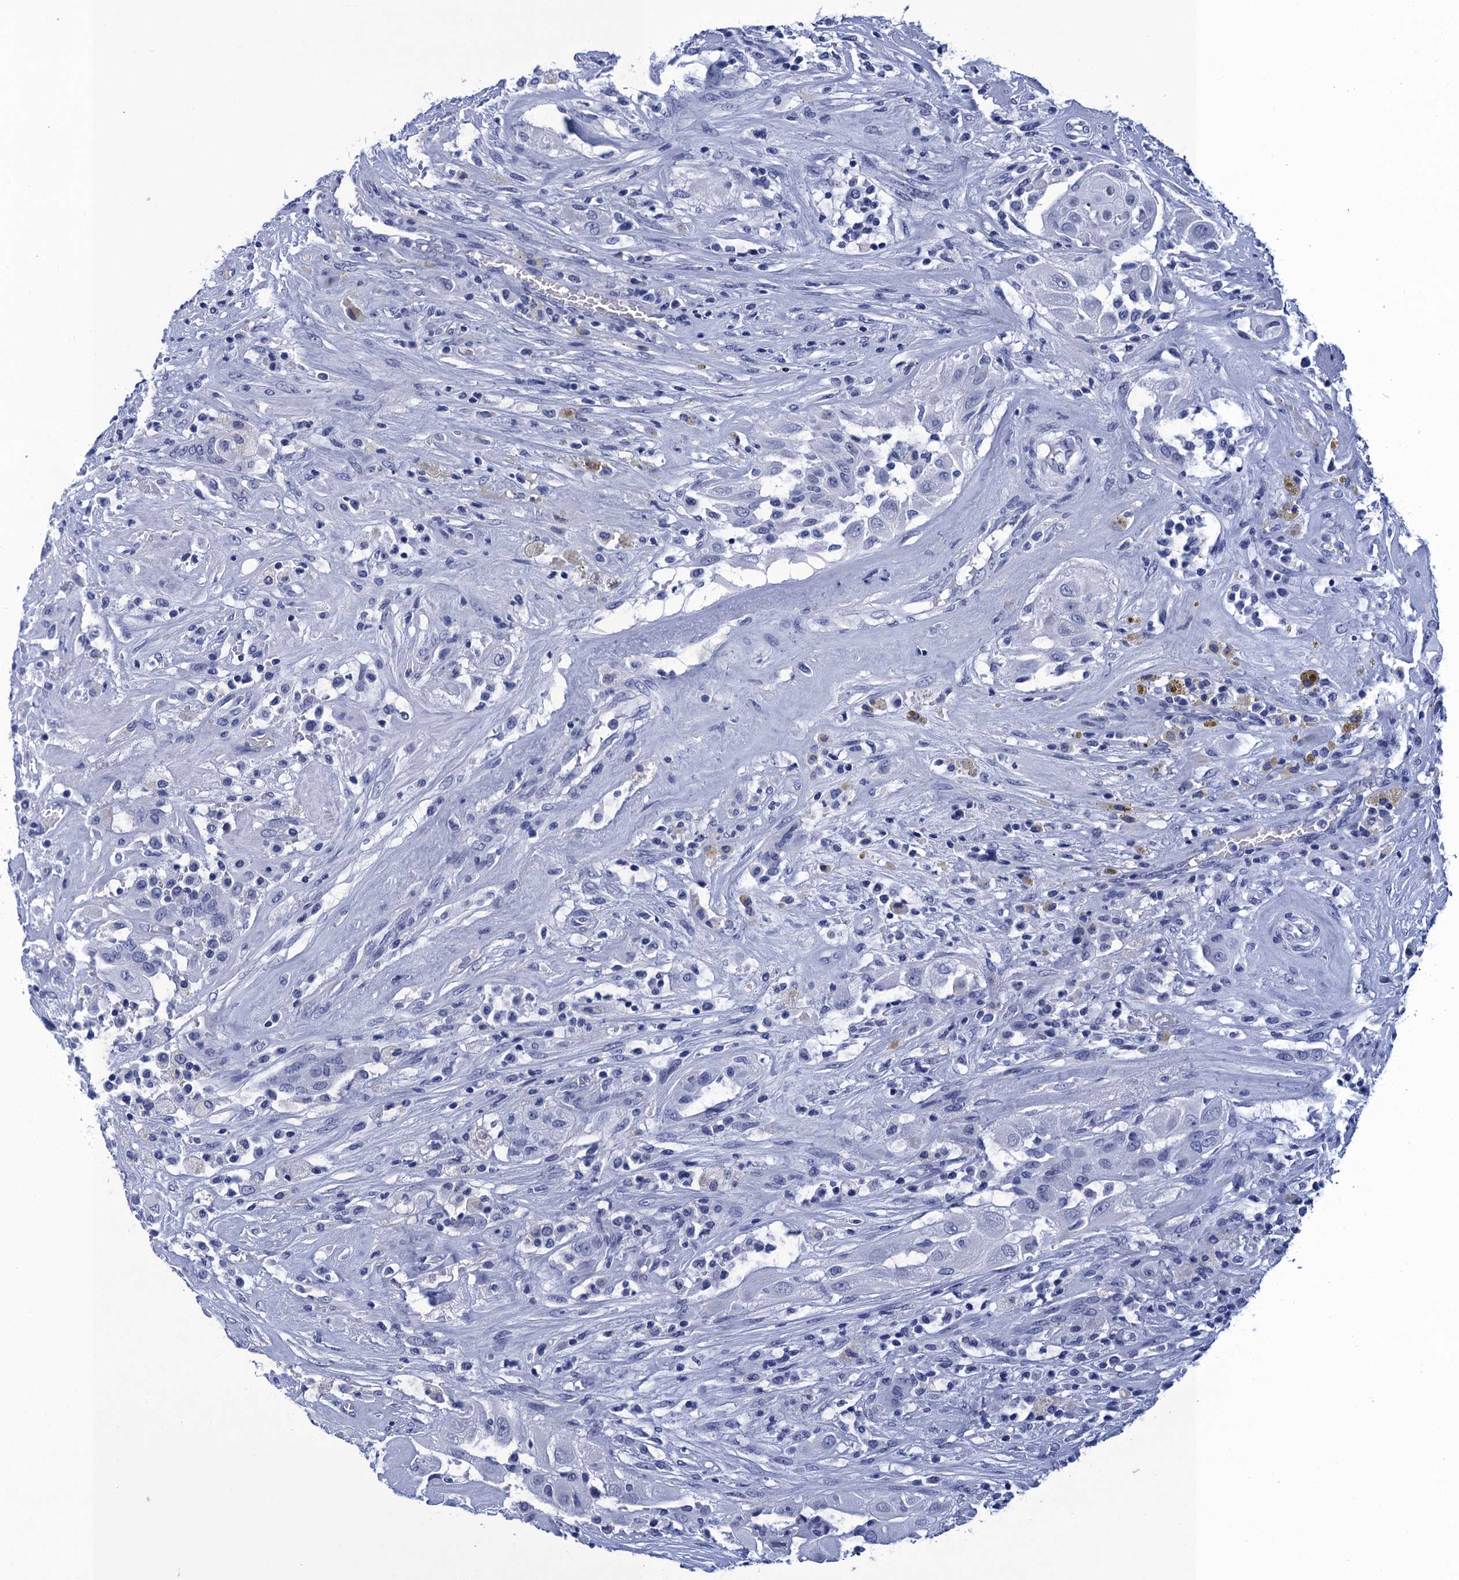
{"staining": {"intensity": "negative", "quantity": "none", "location": "none"}, "tissue": "thyroid cancer", "cell_type": "Tumor cells", "image_type": "cancer", "snomed": [{"axis": "morphology", "description": "Papillary adenocarcinoma, NOS"}, {"axis": "topography", "description": "Thyroid gland"}], "caption": "This is an IHC image of thyroid papillary adenocarcinoma. There is no expression in tumor cells.", "gene": "METTL25", "patient": {"sex": "female", "age": 59}}